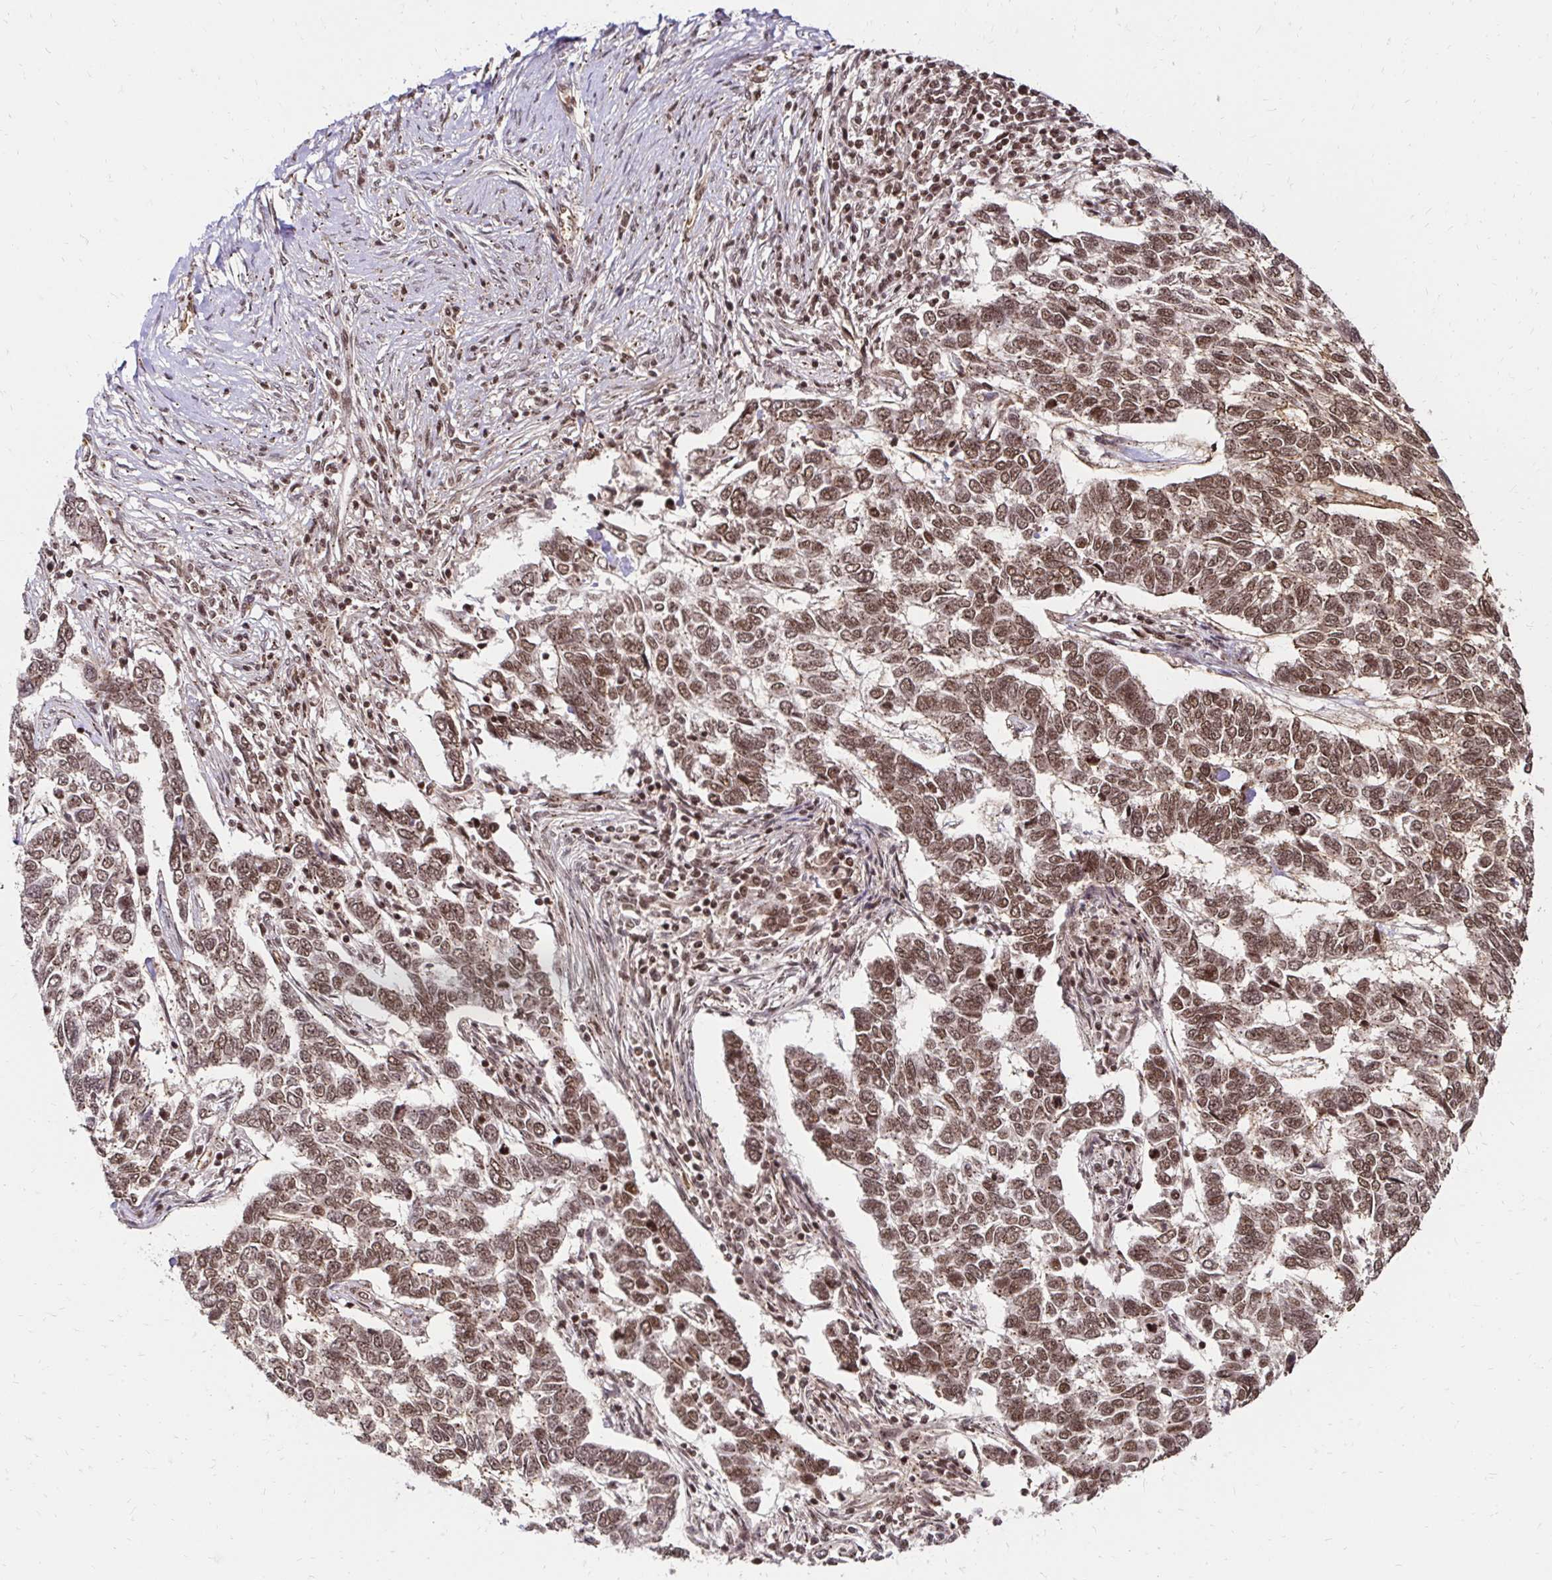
{"staining": {"intensity": "moderate", "quantity": ">75%", "location": "cytoplasmic/membranous,nuclear"}, "tissue": "skin cancer", "cell_type": "Tumor cells", "image_type": "cancer", "snomed": [{"axis": "morphology", "description": "Basal cell carcinoma"}, {"axis": "topography", "description": "Skin"}], "caption": "This is an image of immunohistochemistry (IHC) staining of skin cancer, which shows moderate positivity in the cytoplasmic/membranous and nuclear of tumor cells.", "gene": "GLYR1", "patient": {"sex": "female", "age": 65}}